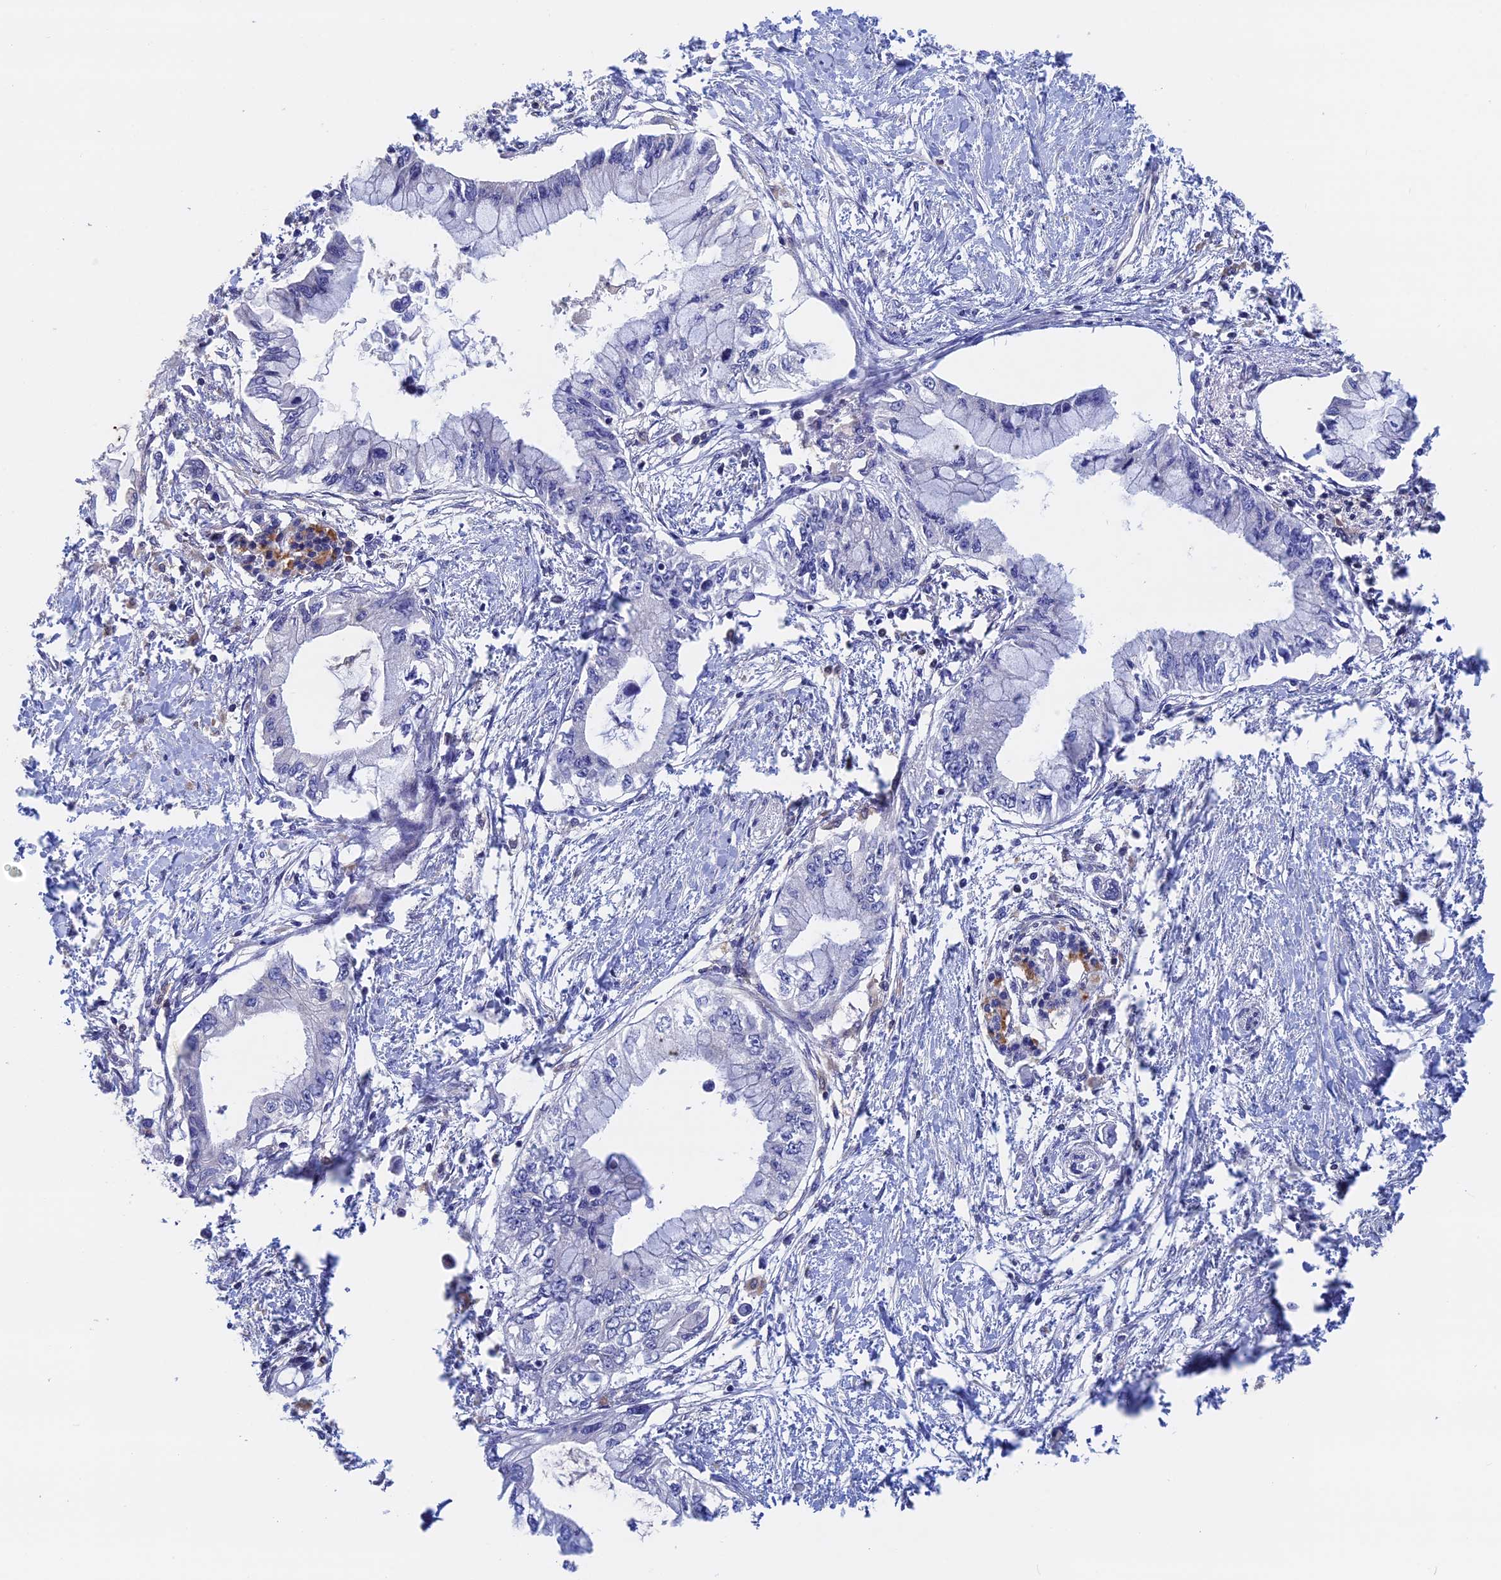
{"staining": {"intensity": "negative", "quantity": "none", "location": "none"}, "tissue": "pancreatic cancer", "cell_type": "Tumor cells", "image_type": "cancer", "snomed": [{"axis": "morphology", "description": "Adenocarcinoma, NOS"}, {"axis": "topography", "description": "Pancreas"}], "caption": "DAB immunohistochemical staining of human pancreatic cancer shows no significant positivity in tumor cells.", "gene": "BLVRA", "patient": {"sex": "male", "age": 48}}